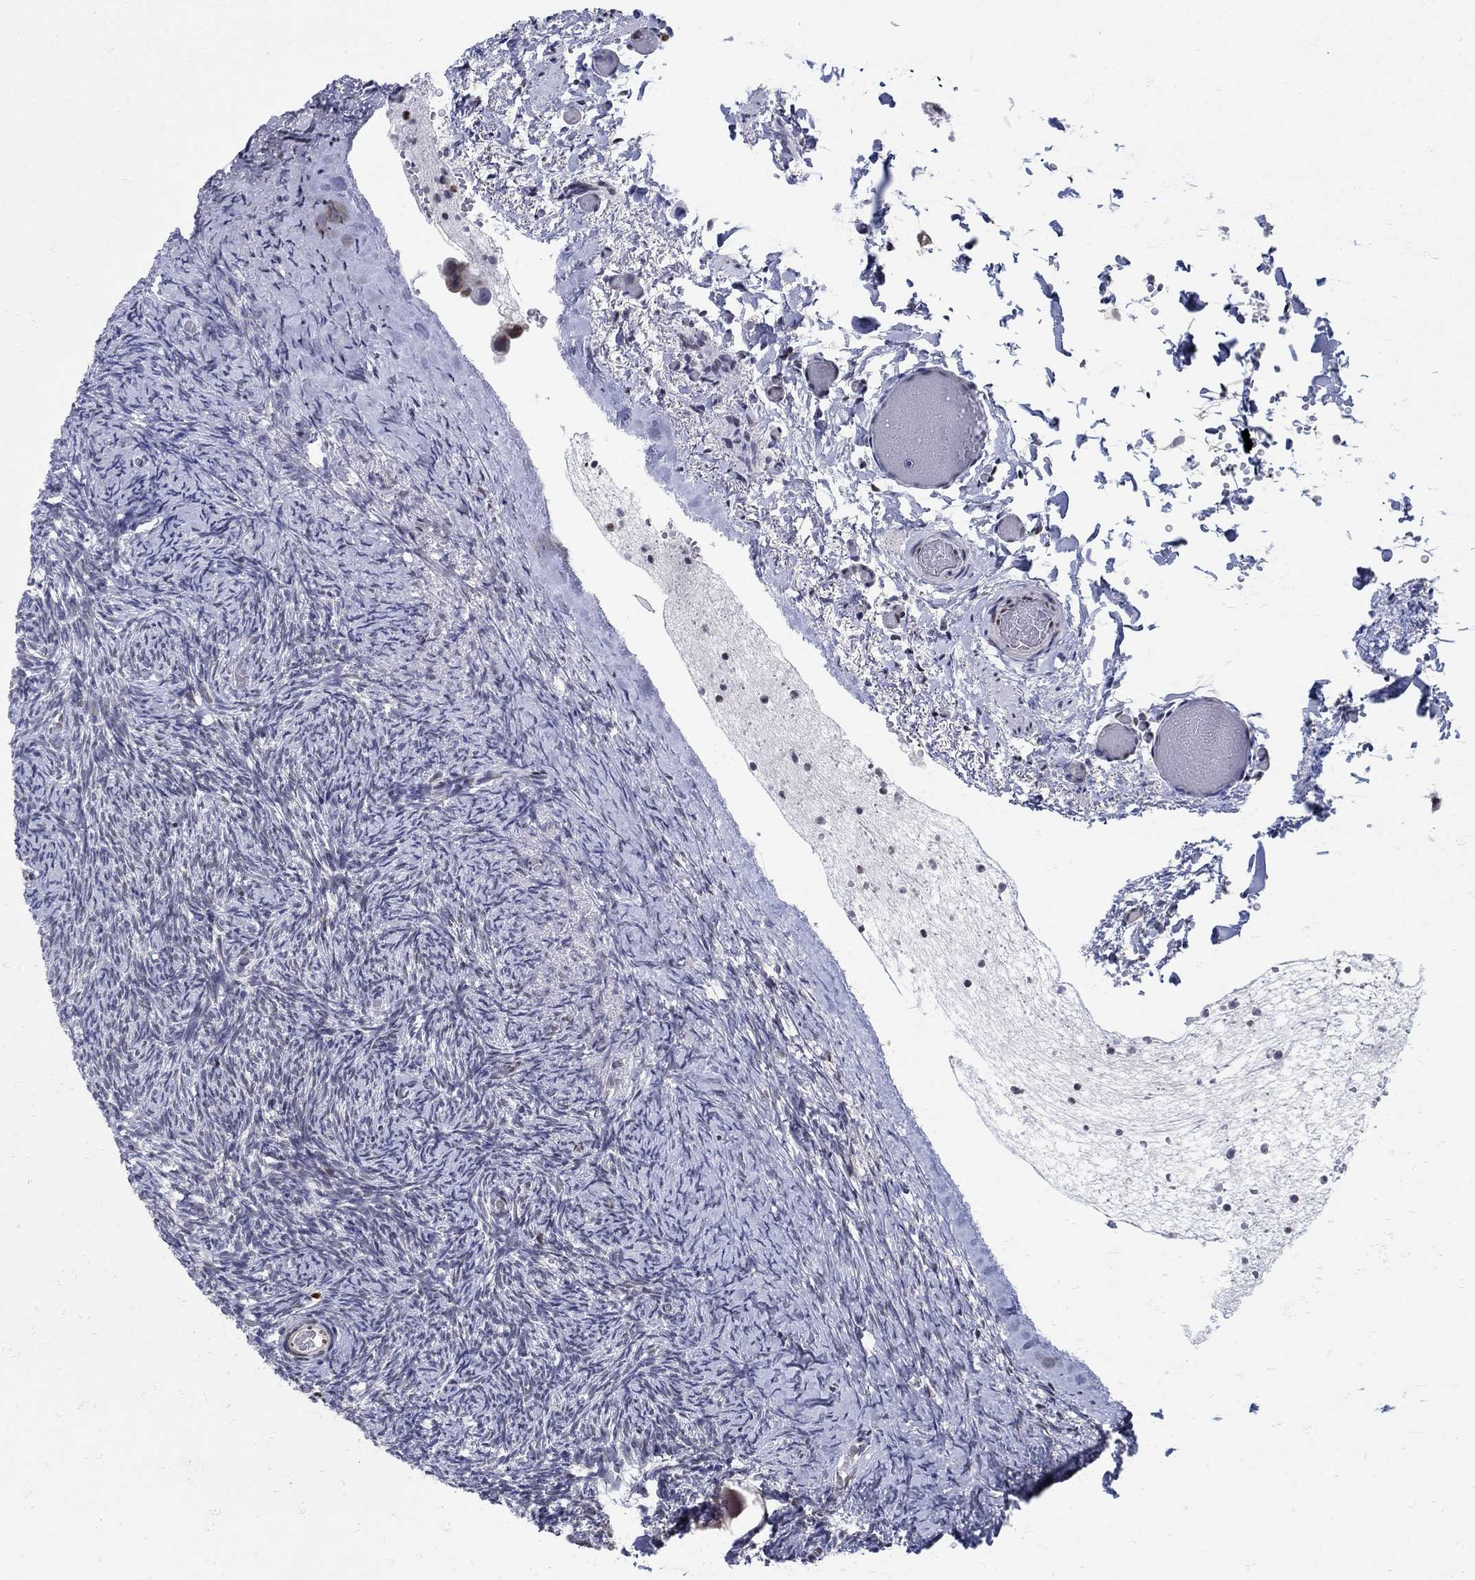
{"staining": {"intensity": "negative", "quantity": "none", "location": "none"}, "tissue": "ovary", "cell_type": "Follicle cells", "image_type": "normal", "snomed": [{"axis": "morphology", "description": "Normal tissue, NOS"}, {"axis": "topography", "description": "Ovary"}], "caption": "Immunohistochemistry (IHC) of unremarkable ovary shows no positivity in follicle cells. Nuclei are stained in blue.", "gene": "CENPE", "patient": {"sex": "female", "age": 39}}